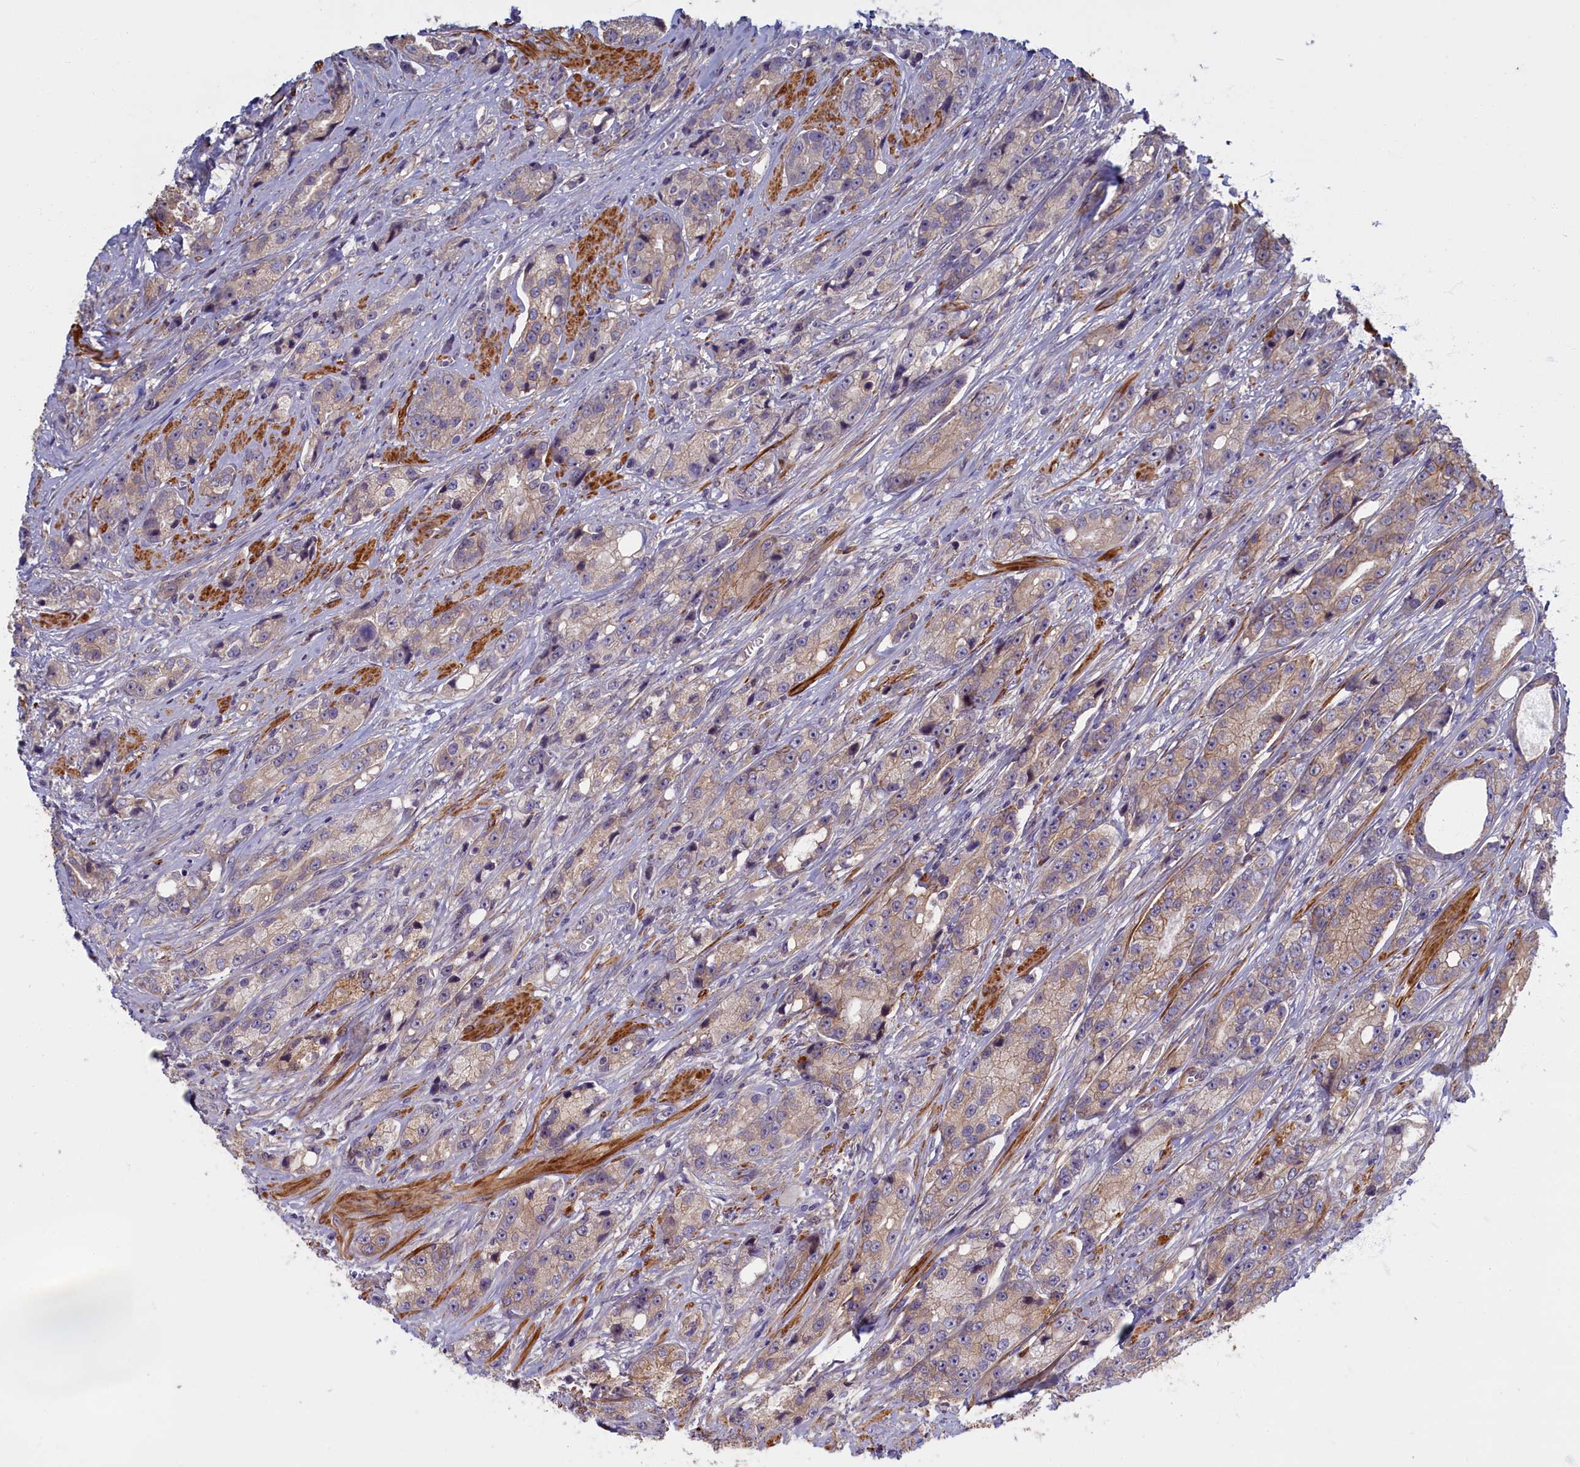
{"staining": {"intensity": "strong", "quantity": "<25%", "location": "cytoplasmic/membranous"}, "tissue": "prostate cancer", "cell_type": "Tumor cells", "image_type": "cancer", "snomed": [{"axis": "morphology", "description": "Adenocarcinoma, High grade"}, {"axis": "topography", "description": "Prostate"}], "caption": "Immunohistochemical staining of adenocarcinoma (high-grade) (prostate) exhibits medium levels of strong cytoplasmic/membranous expression in about <25% of tumor cells.", "gene": "TRPM4", "patient": {"sex": "male", "age": 74}}